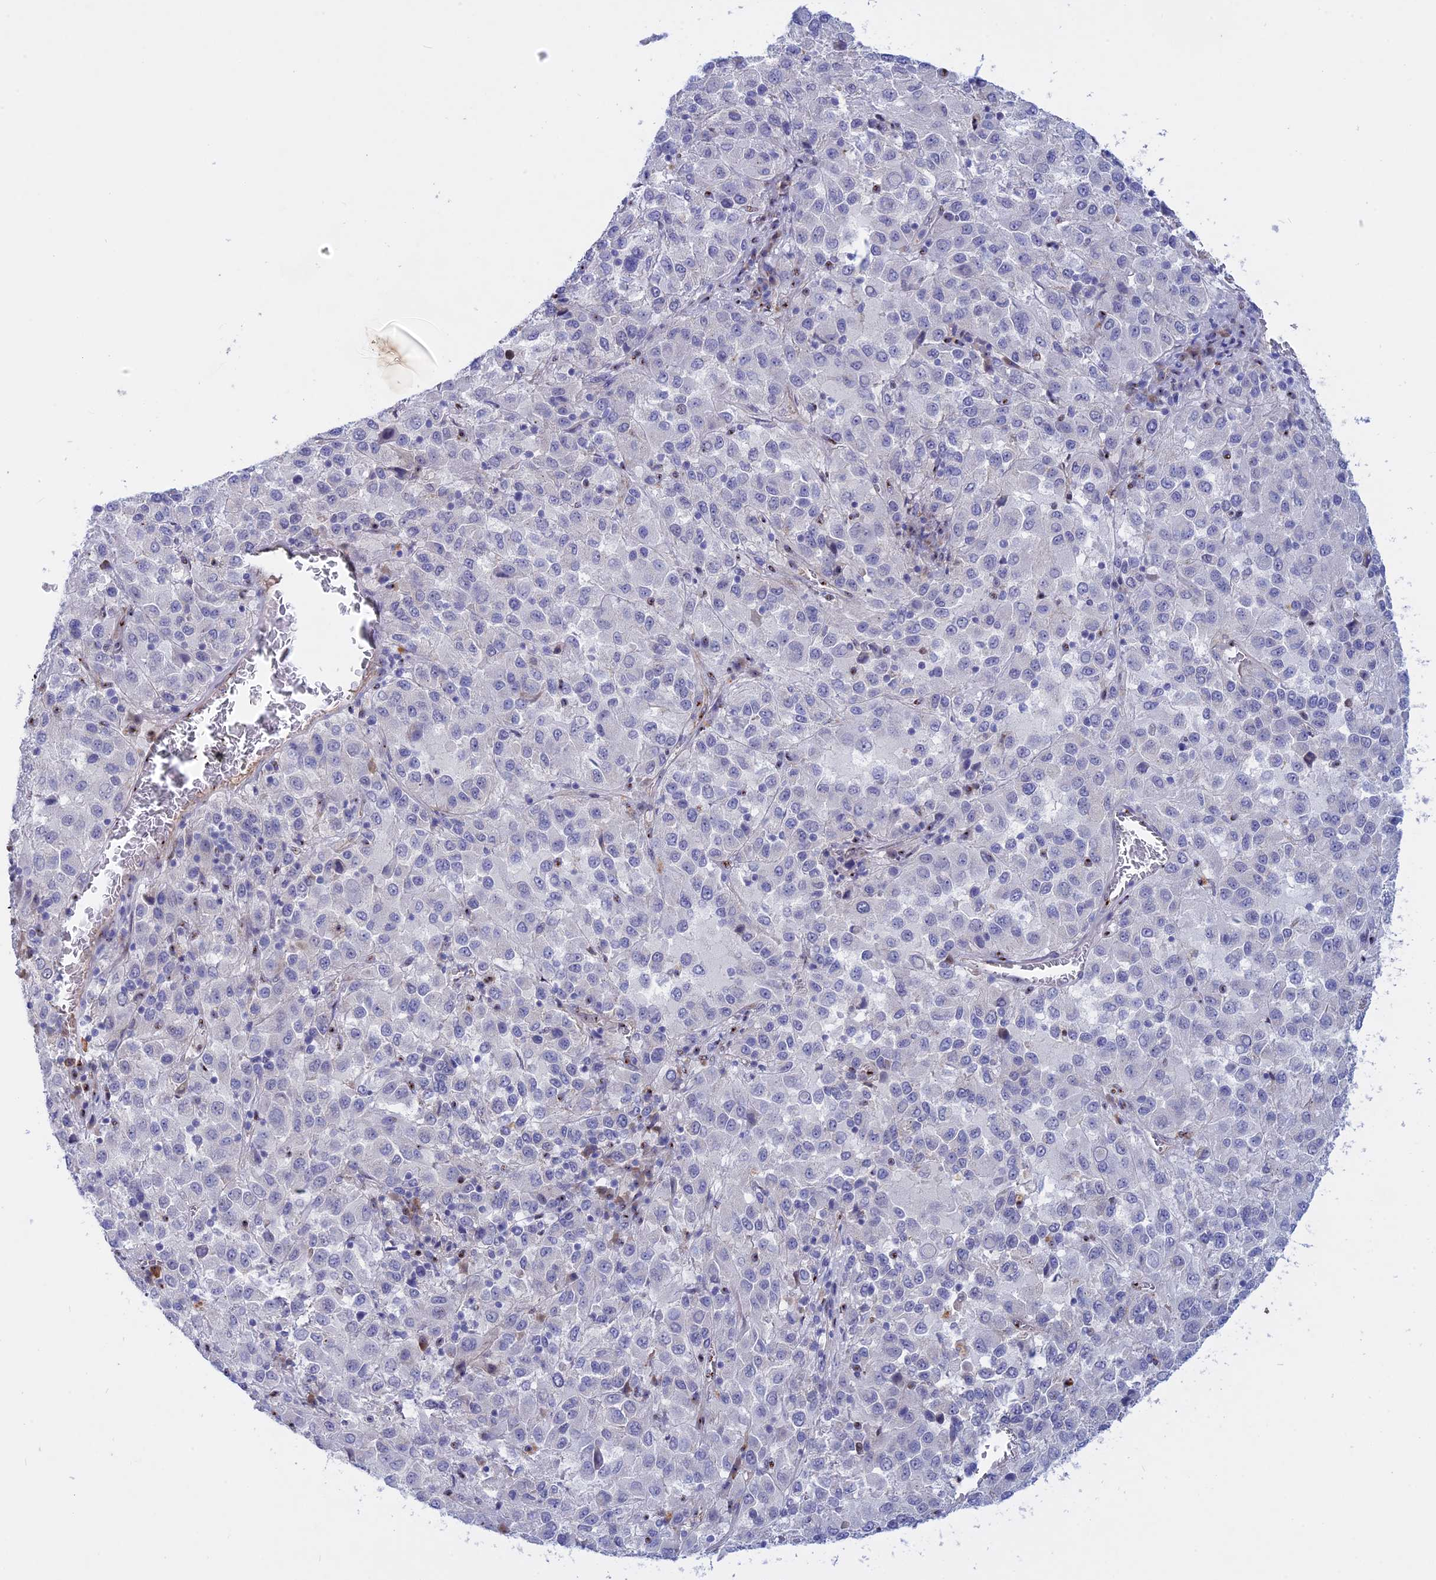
{"staining": {"intensity": "negative", "quantity": "none", "location": "none"}, "tissue": "melanoma", "cell_type": "Tumor cells", "image_type": "cancer", "snomed": [{"axis": "morphology", "description": "Malignant melanoma, Metastatic site"}, {"axis": "topography", "description": "Lung"}], "caption": "Human malignant melanoma (metastatic site) stained for a protein using immunohistochemistry (IHC) exhibits no staining in tumor cells.", "gene": "GK5", "patient": {"sex": "male", "age": 64}}